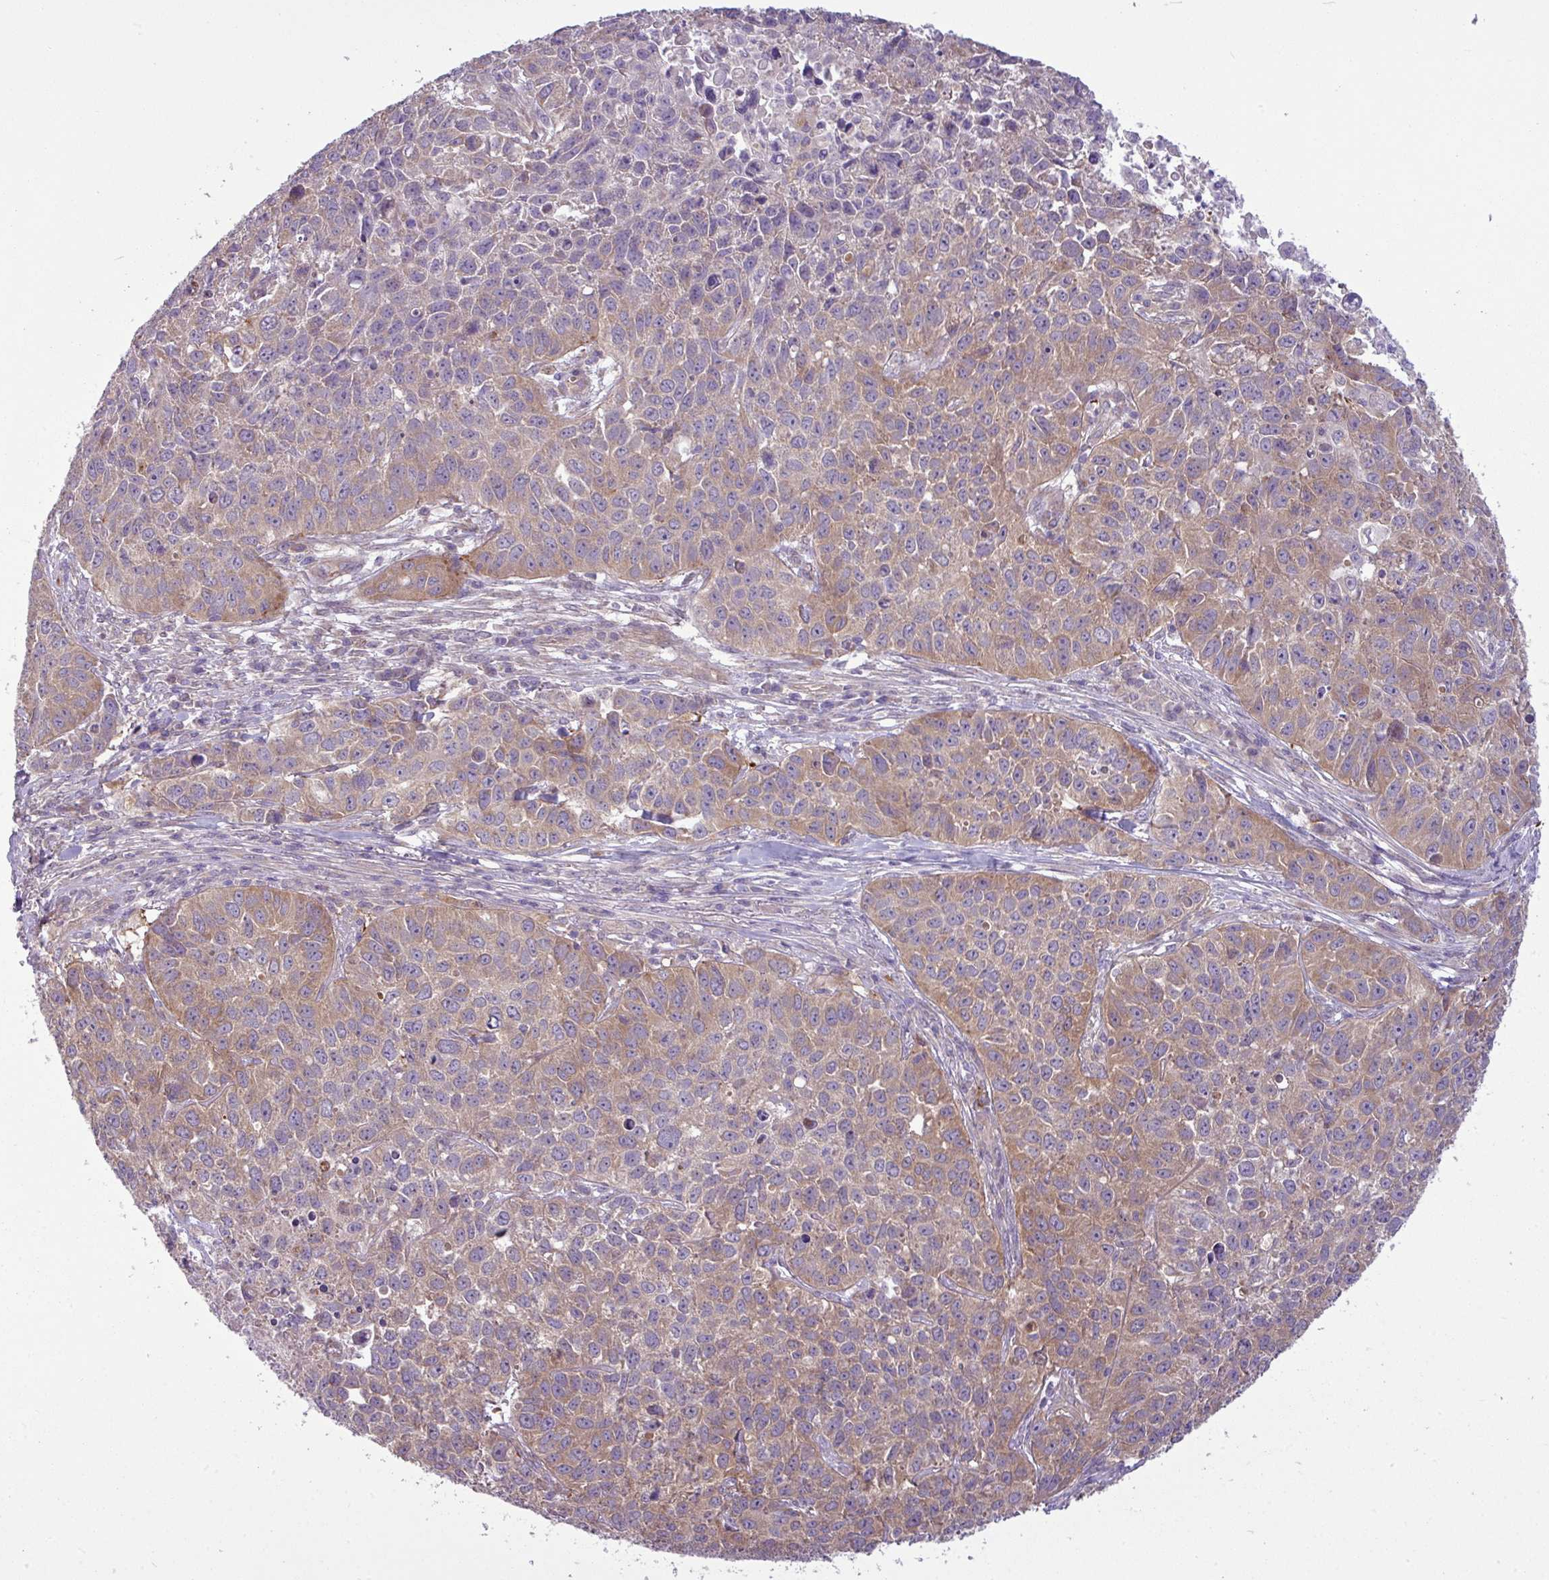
{"staining": {"intensity": "moderate", "quantity": "25%-75%", "location": "cytoplasmic/membranous"}, "tissue": "lung cancer", "cell_type": "Tumor cells", "image_type": "cancer", "snomed": [{"axis": "morphology", "description": "Squamous cell carcinoma, NOS"}, {"axis": "topography", "description": "Lung"}], "caption": "The micrograph displays a brown stain indicating the presence of a protein in the cytoplasmic/membranous of tumor cells in squamous cell carcinoma (lung). (IHC, brightfield microscopy, high magnification).", "gene": "CAMK2B", "patient": {"sex": "male", "age": 76}}